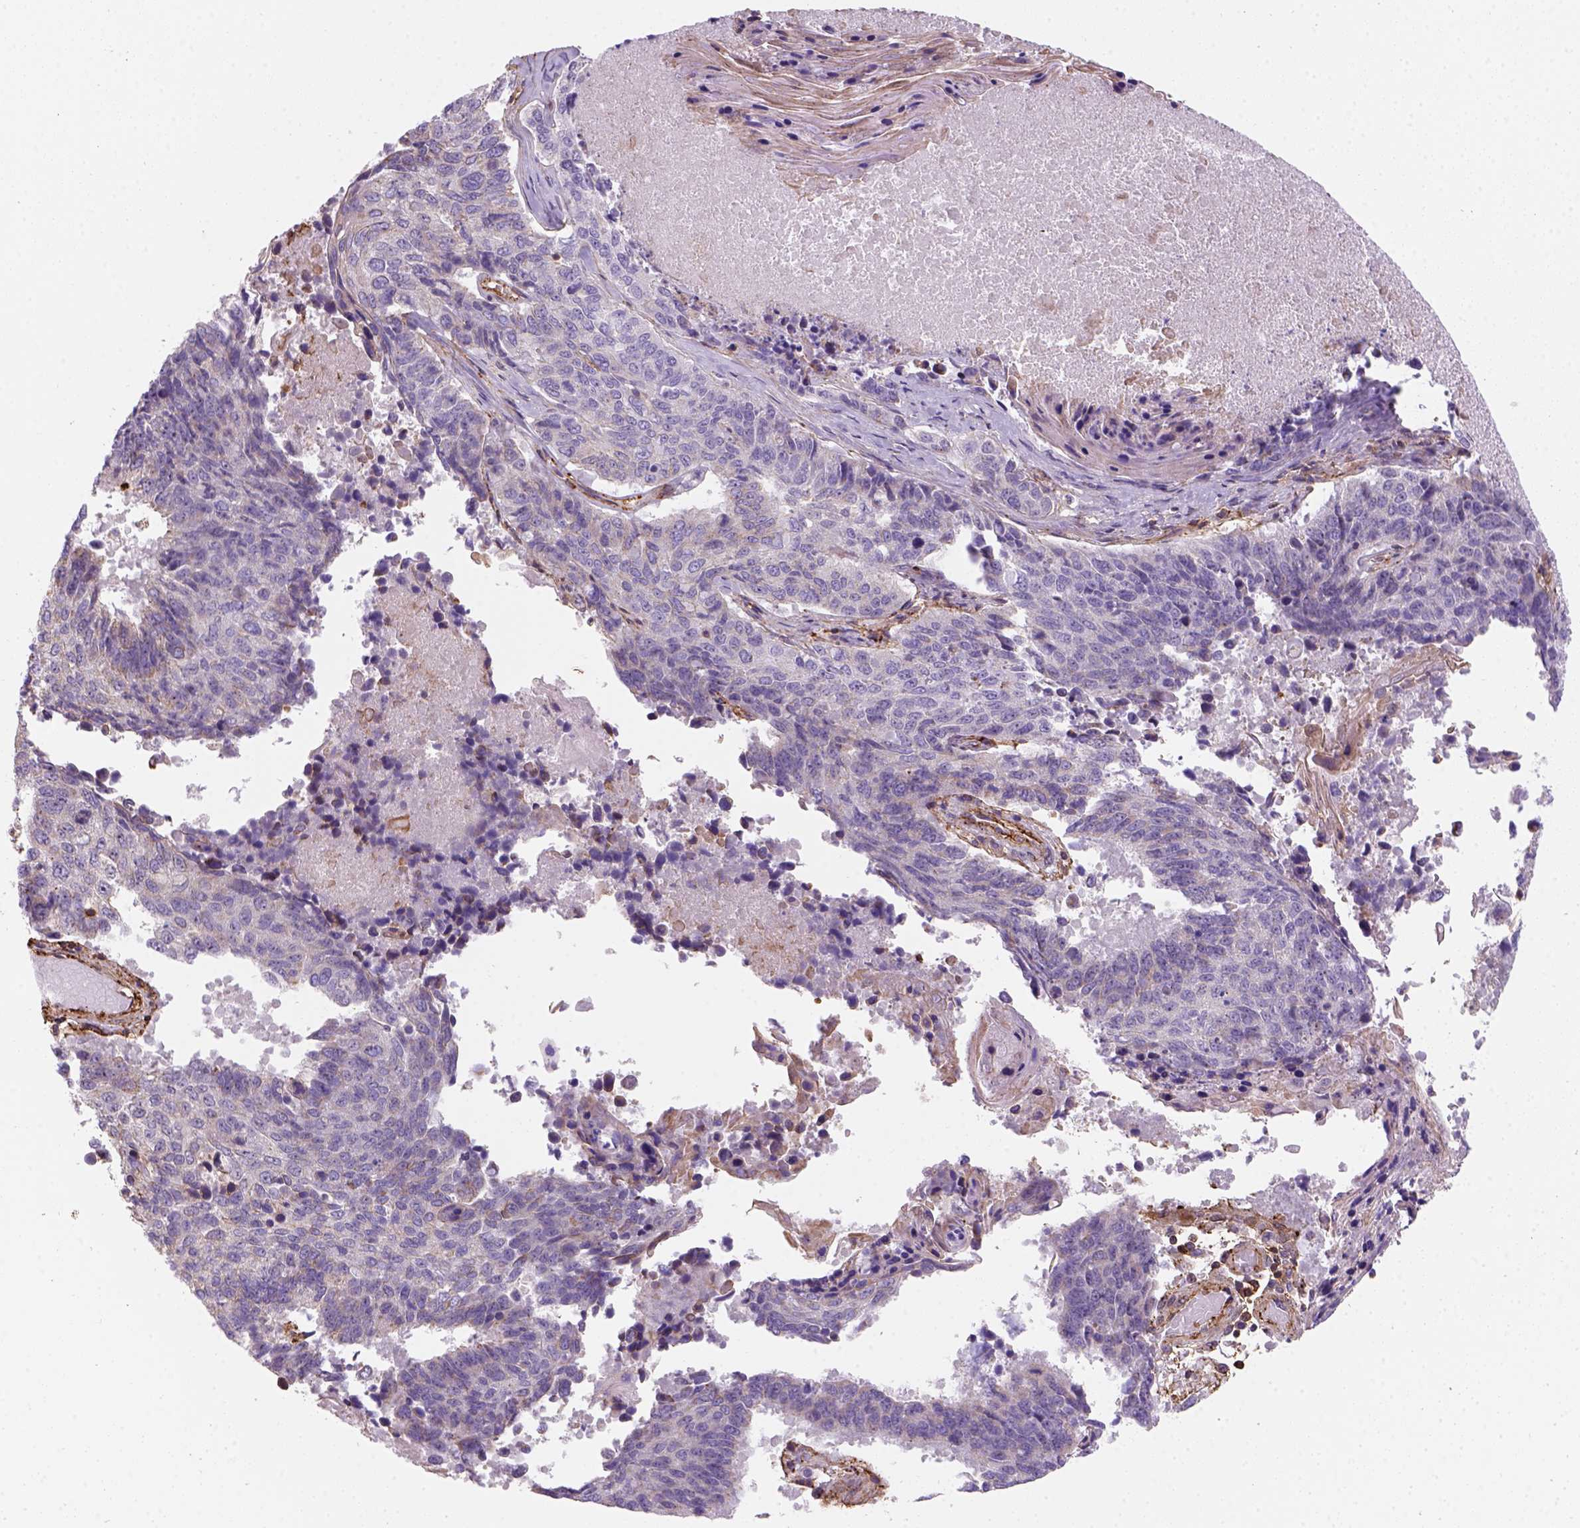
{"staining": {"intensity": "negative", "quantity": "none", "location": "none"}, "tissue": "lung cancer", "cell_type": "Tumor cells", "image_type": "cancer", "snomed": [{"axis": "morphology", "description": "Squamous cell carcinoma, NOS"}, {"axis": "topography", "description": "Lung"}], "caption": "This is a photomicrograph of immunohistochemistry (IHC) staining of lung cancer (squamous cell carcinoma), which shows no positivity in tumor cells. (DAB IHC, high magnification).", "gene": "GPRC5D", "patient": {"sex": "male", "age": 73}}